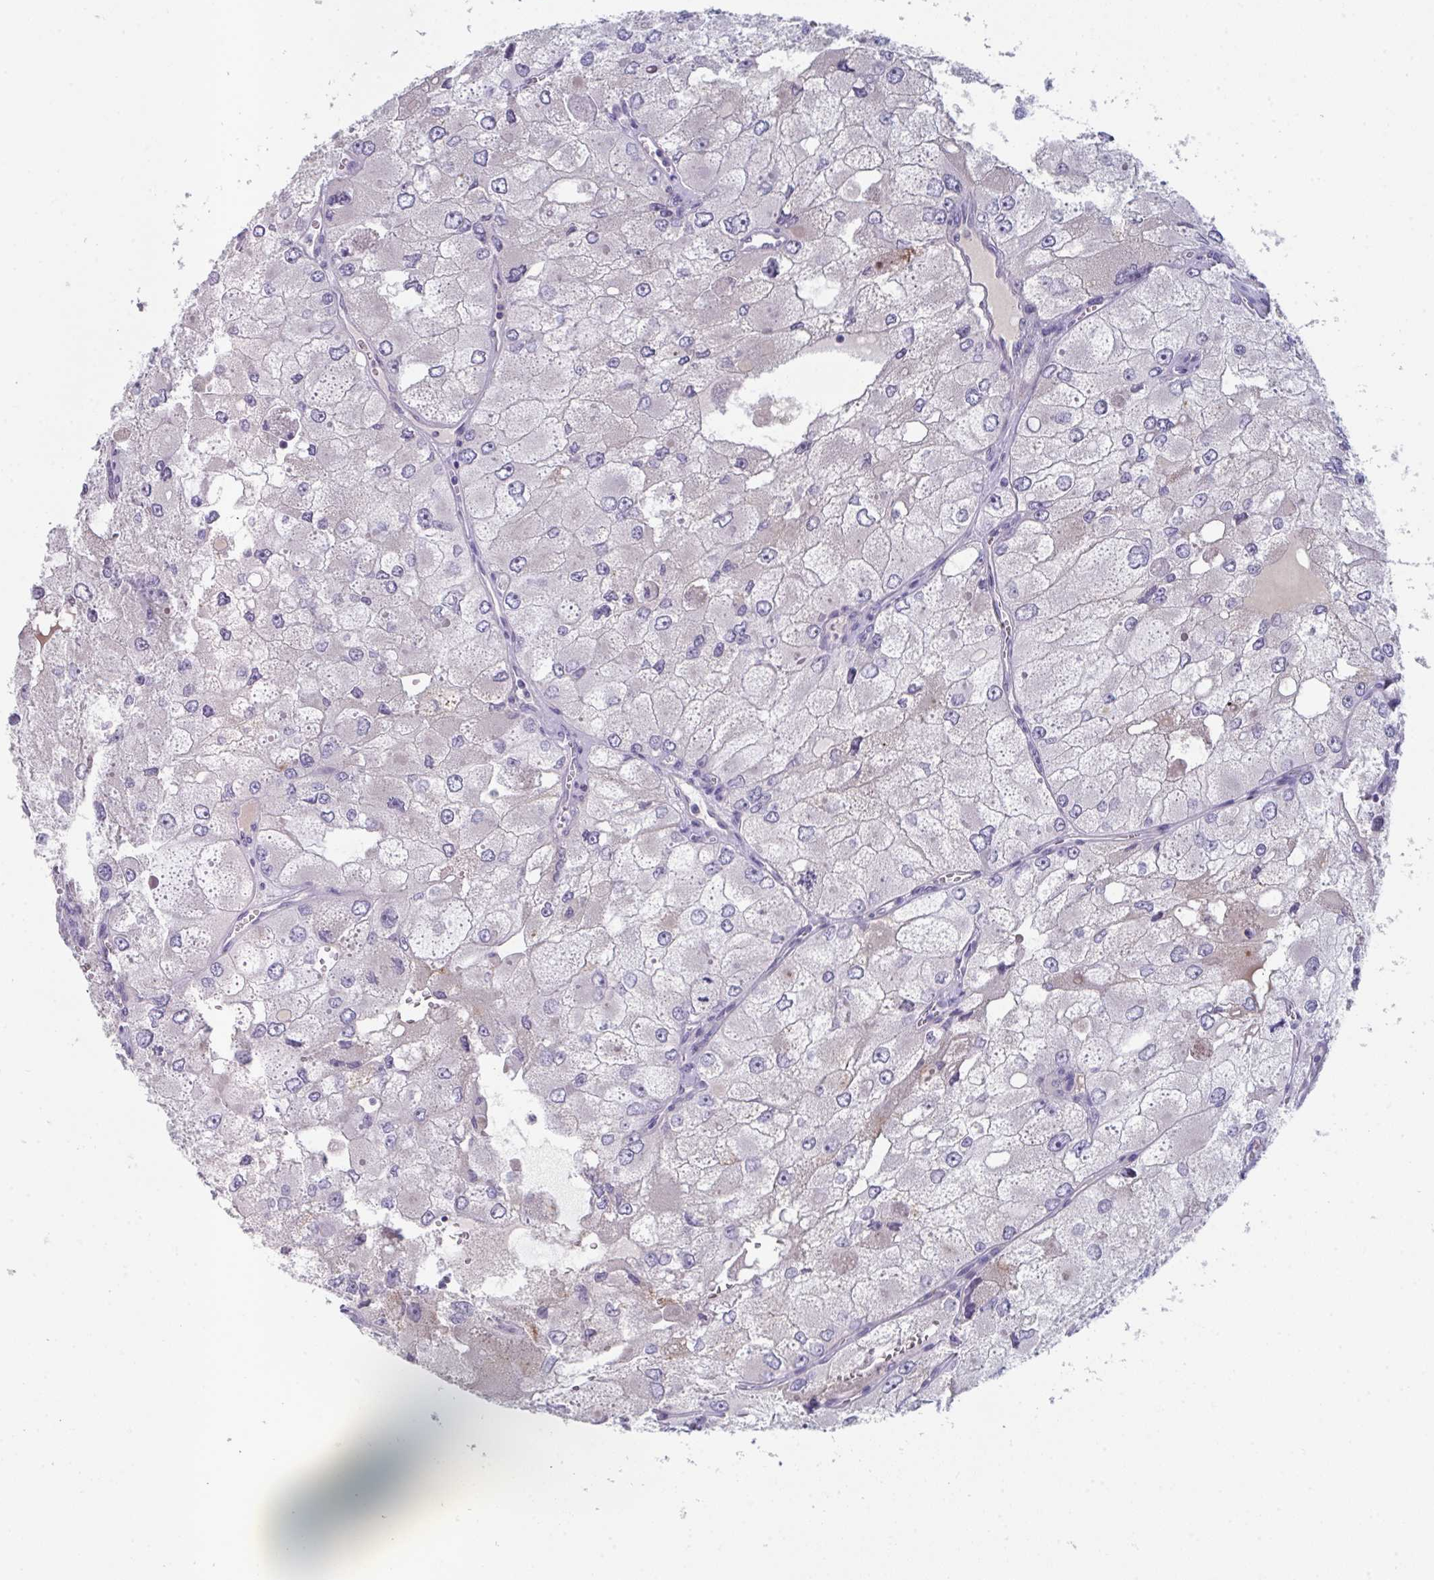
{"staining": {"intensity": "negative", "quantity": "none", "location": "none"}, "tissue": "renal cancer", "cell_type": "Tumor cells", "image_type": "cancer", "snomed": [{"axis": "morphology", "description": "Adenocarcinoma, NOS"}, {"axis": "topography", "description": "Kidney"}], "caption": "High power microscopy micrograph of an IHC image of renal adenocarcinoma, revealing no significant positivity in tumor cells. (DAB (3,3'-diaminobenzidine) immunohistochemistry, high magnification).", "gene": "HGFAC", "patient": {"sex": "female", "age": 70}}